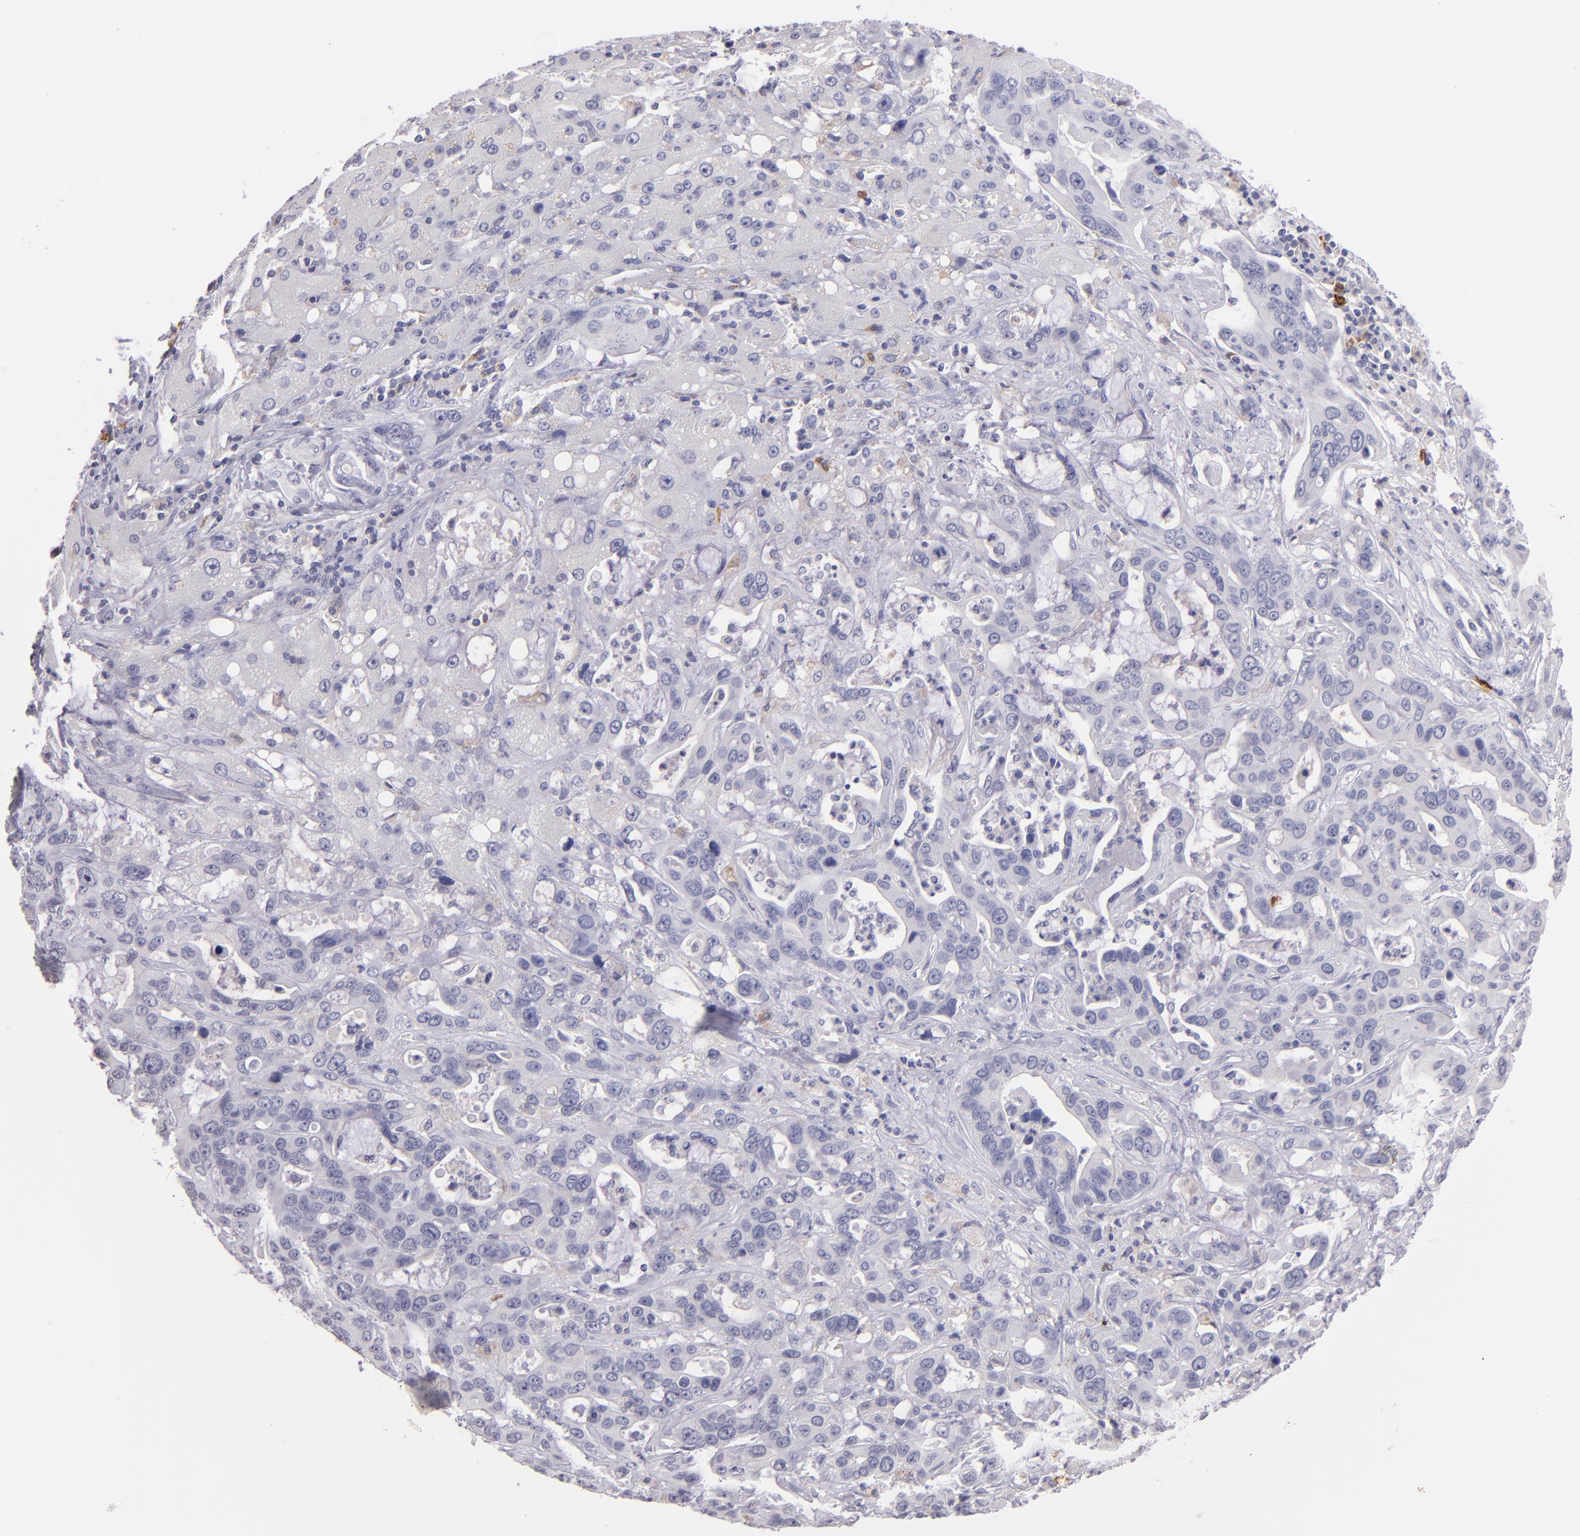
{"staining": {"intensity": "negative", "quantity": "none", "location": "none"}, "tissue": "liver cancer", "cell_type": "Tumor cells", "image_type": "cancer", "snomed": [{"axis": "morphology", "description": "Cholangiocarcinoma"}, {"axis": "topography", "description": "Liver"}], "caption": "Immunohistochemistry (IHC) photomicrograph of neoplastic tissue: cholangiocarcinoma (liver) stained with DAB reveals no significant protein staining in tumor cells.", "gene": "IL2RA", "patient": {"sex": "female", "age": 65}}